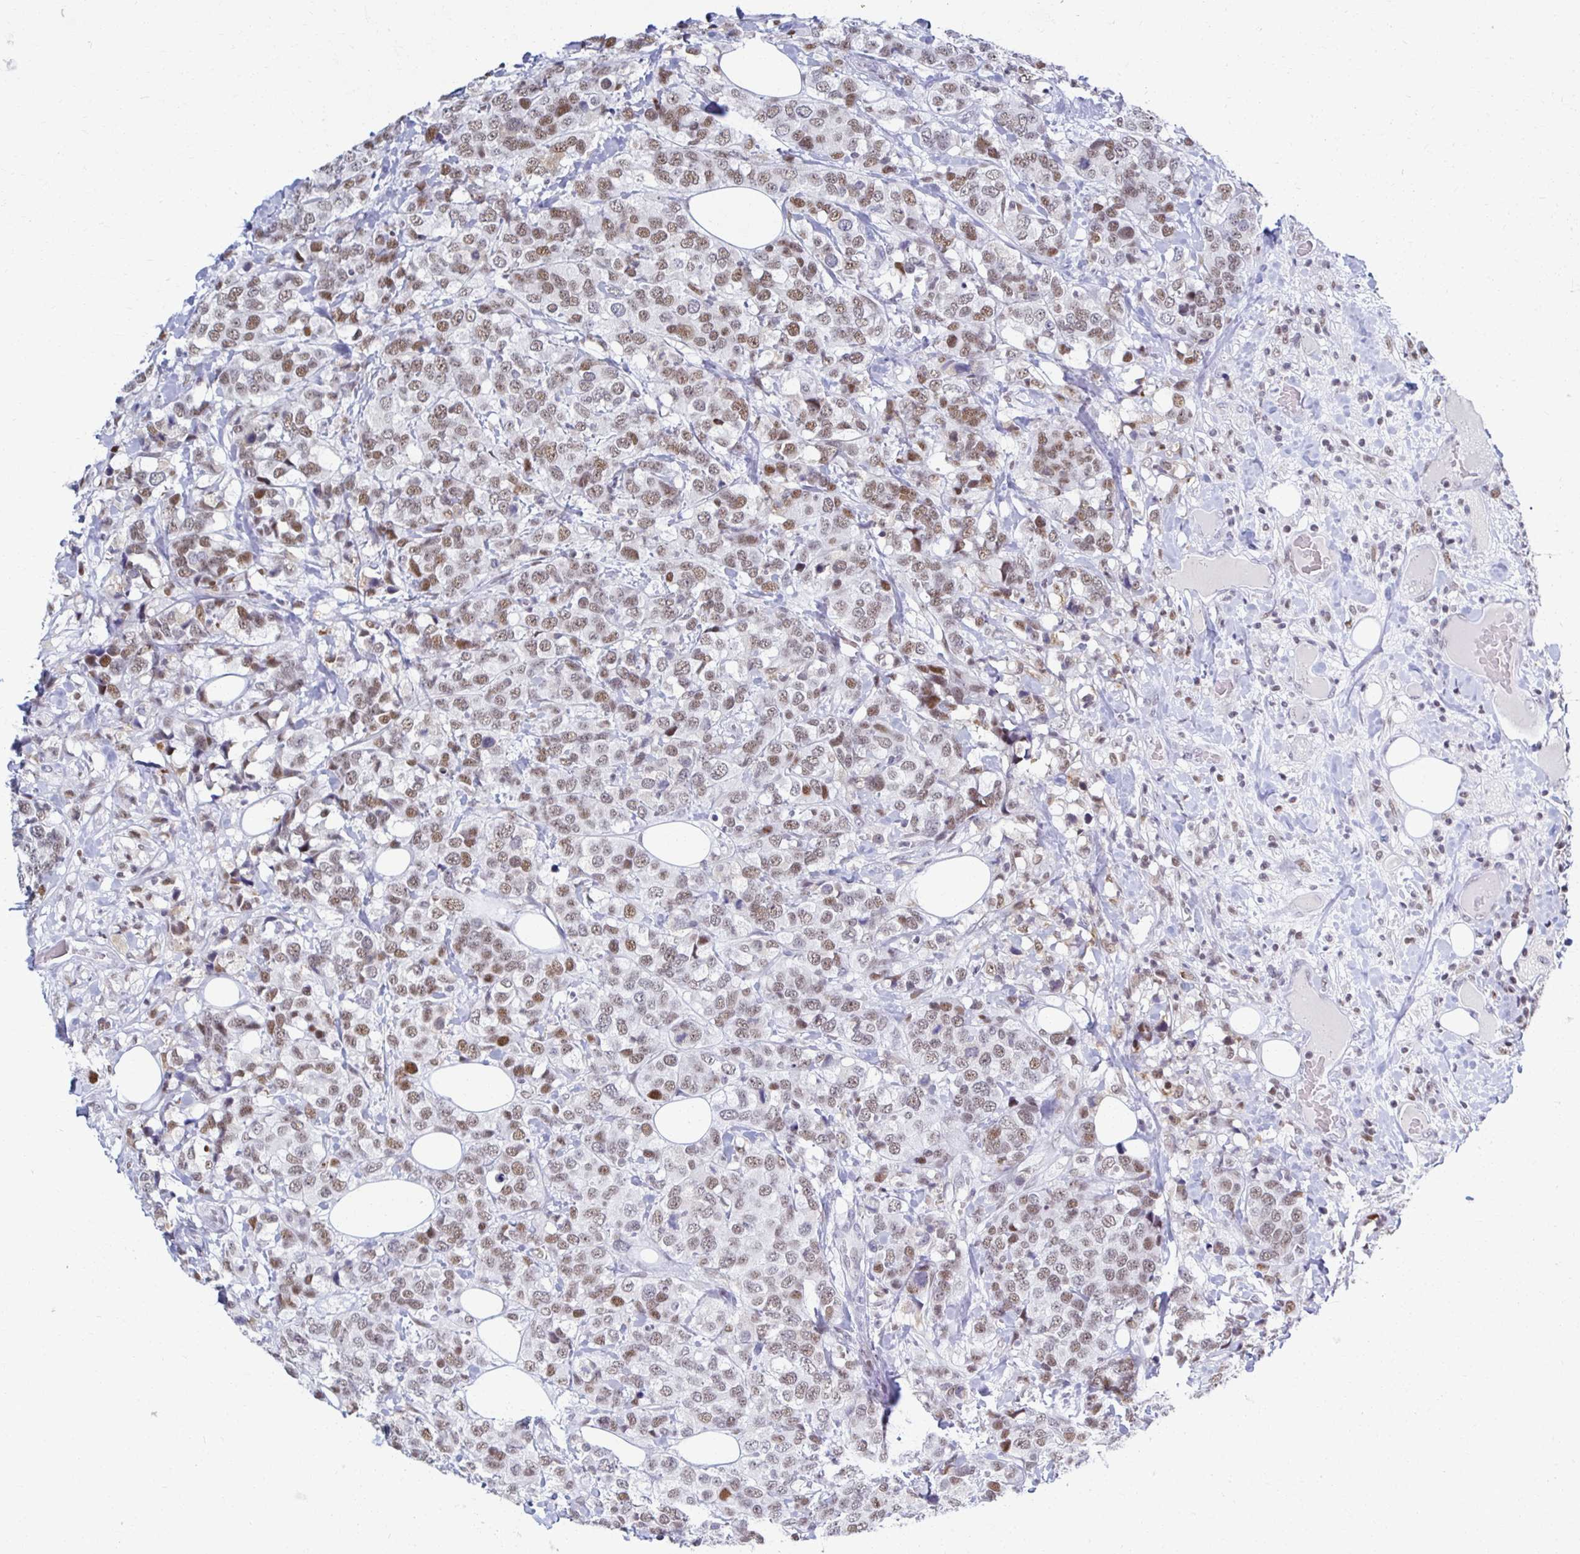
{"staining": {"intensity": "moderate", "quantity": ">75%", "location": "nuclear"}, "tissue": "breast cancer", "cell_type": "Tumor cells", "image_type": "cancer", "snomed": [{"axis": "morphology", "description": "Lobular carcinoma"}, {"axis": "topography", "description": "Breast"}], "caption": "Tumor cells exhibit moderate nuclear expression in approximately >75% of cells in breast cancer (lobular carcinoma). (brown staining indicates protein expression, while blue staining denotes nuclei).", "gene": "IRF7", "patient": {"sex": "female", "age": 59}}